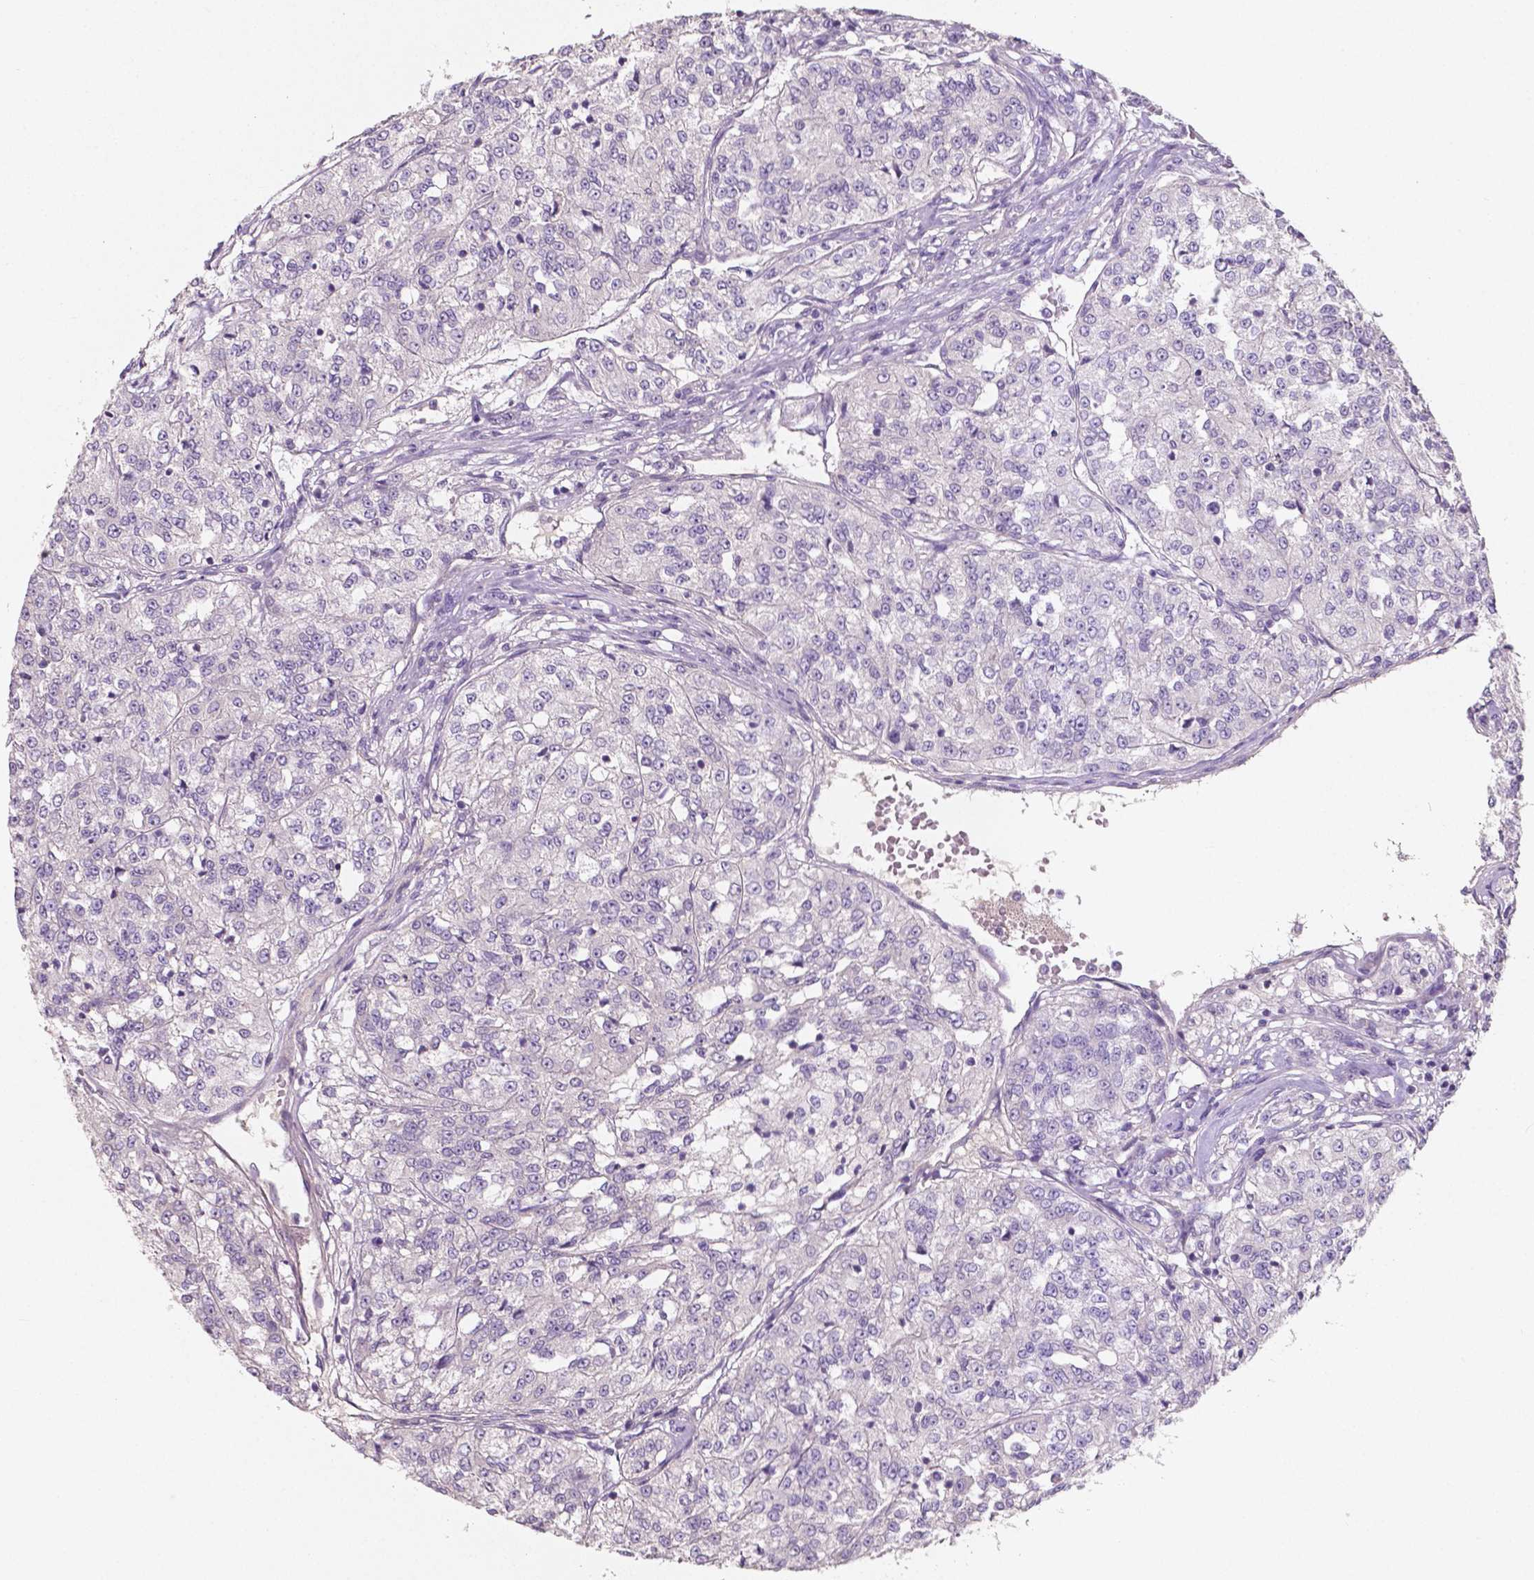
{"staining": {"intensity": "negative", "quantity": "none", "location": "none"}, "tissue": "renal cancer", "cell_type": "Tumor cells", "image_type": "cancer", "snomed": [{"axis": "morphology", "description": "Adenocarcinoma, NOS"}, {"axis": "topography", "description": "Kidney"}], "caption": "This is an IHC photomicrograph of renal cancer (adenocarcinoma). There is no positivity in tumor cells.", "gene": "LSM14B", "patient": {"sex": "female", "age": 63}}